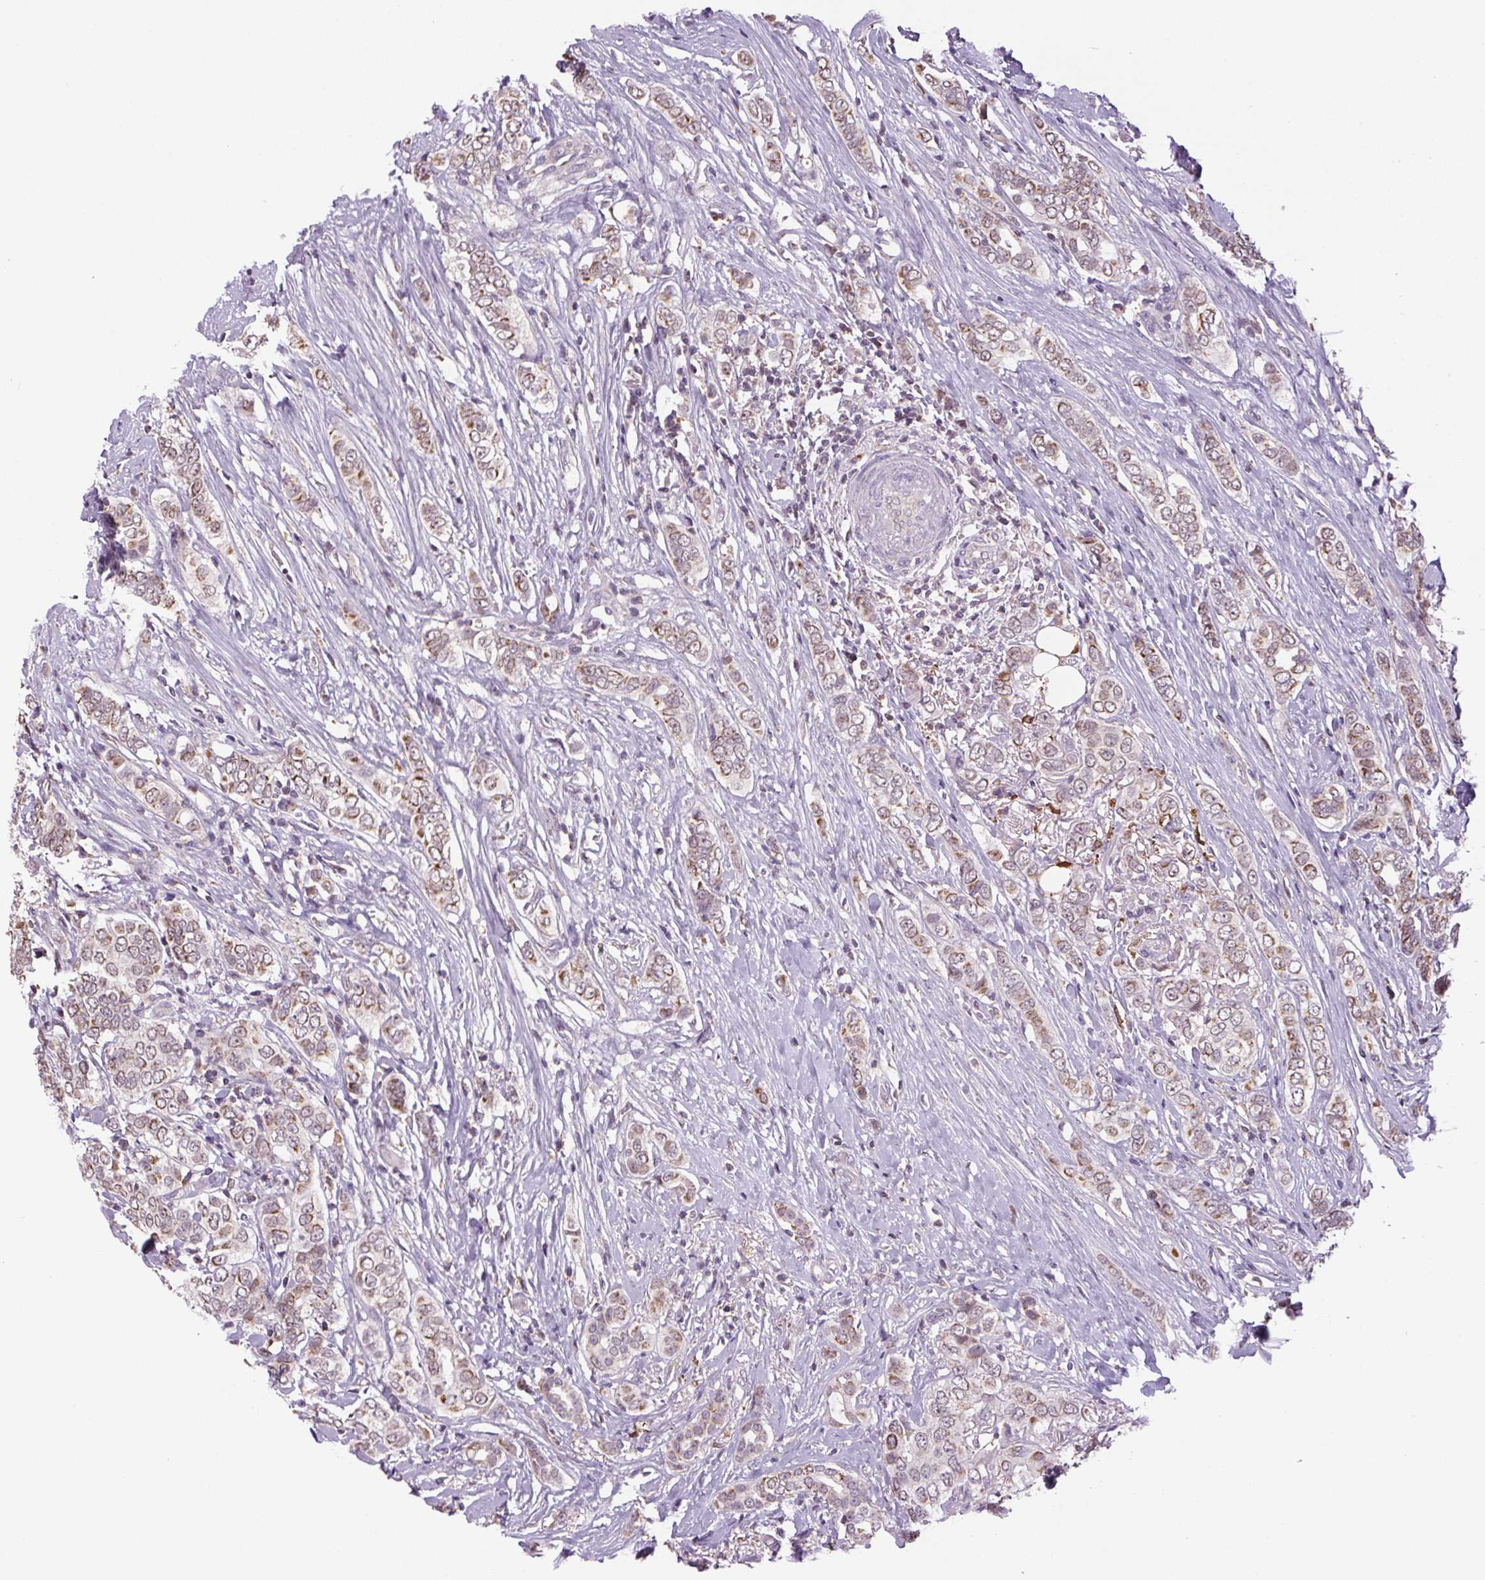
{"staining": {"intensity": "moderate", "quantity": ">75%", "location": "cytoplasmic/membranous"}, "tissue": "breast cancer", "cell_type": "Tumor cells", "image_type": "cancer", "snomed": [{"axis": "morphology", "description": "Lobular carcinoma"}, {"axis": "topography", "description": "Breast"}], "caption": "A high-resolution image shows immunohistochemistry staining of breast lobular carcinoma, which shows moderate cytoplasmic/membranous positivity in approximately >75% of tumor cells. (Stains: DAB (3,3'-diaminobenzidine) in brown, nuclei in blue, Microscopy: brightfield microscopy at high magnification).", "gene": "SGF29", "patient": {"sex": "female", "age": 51}}